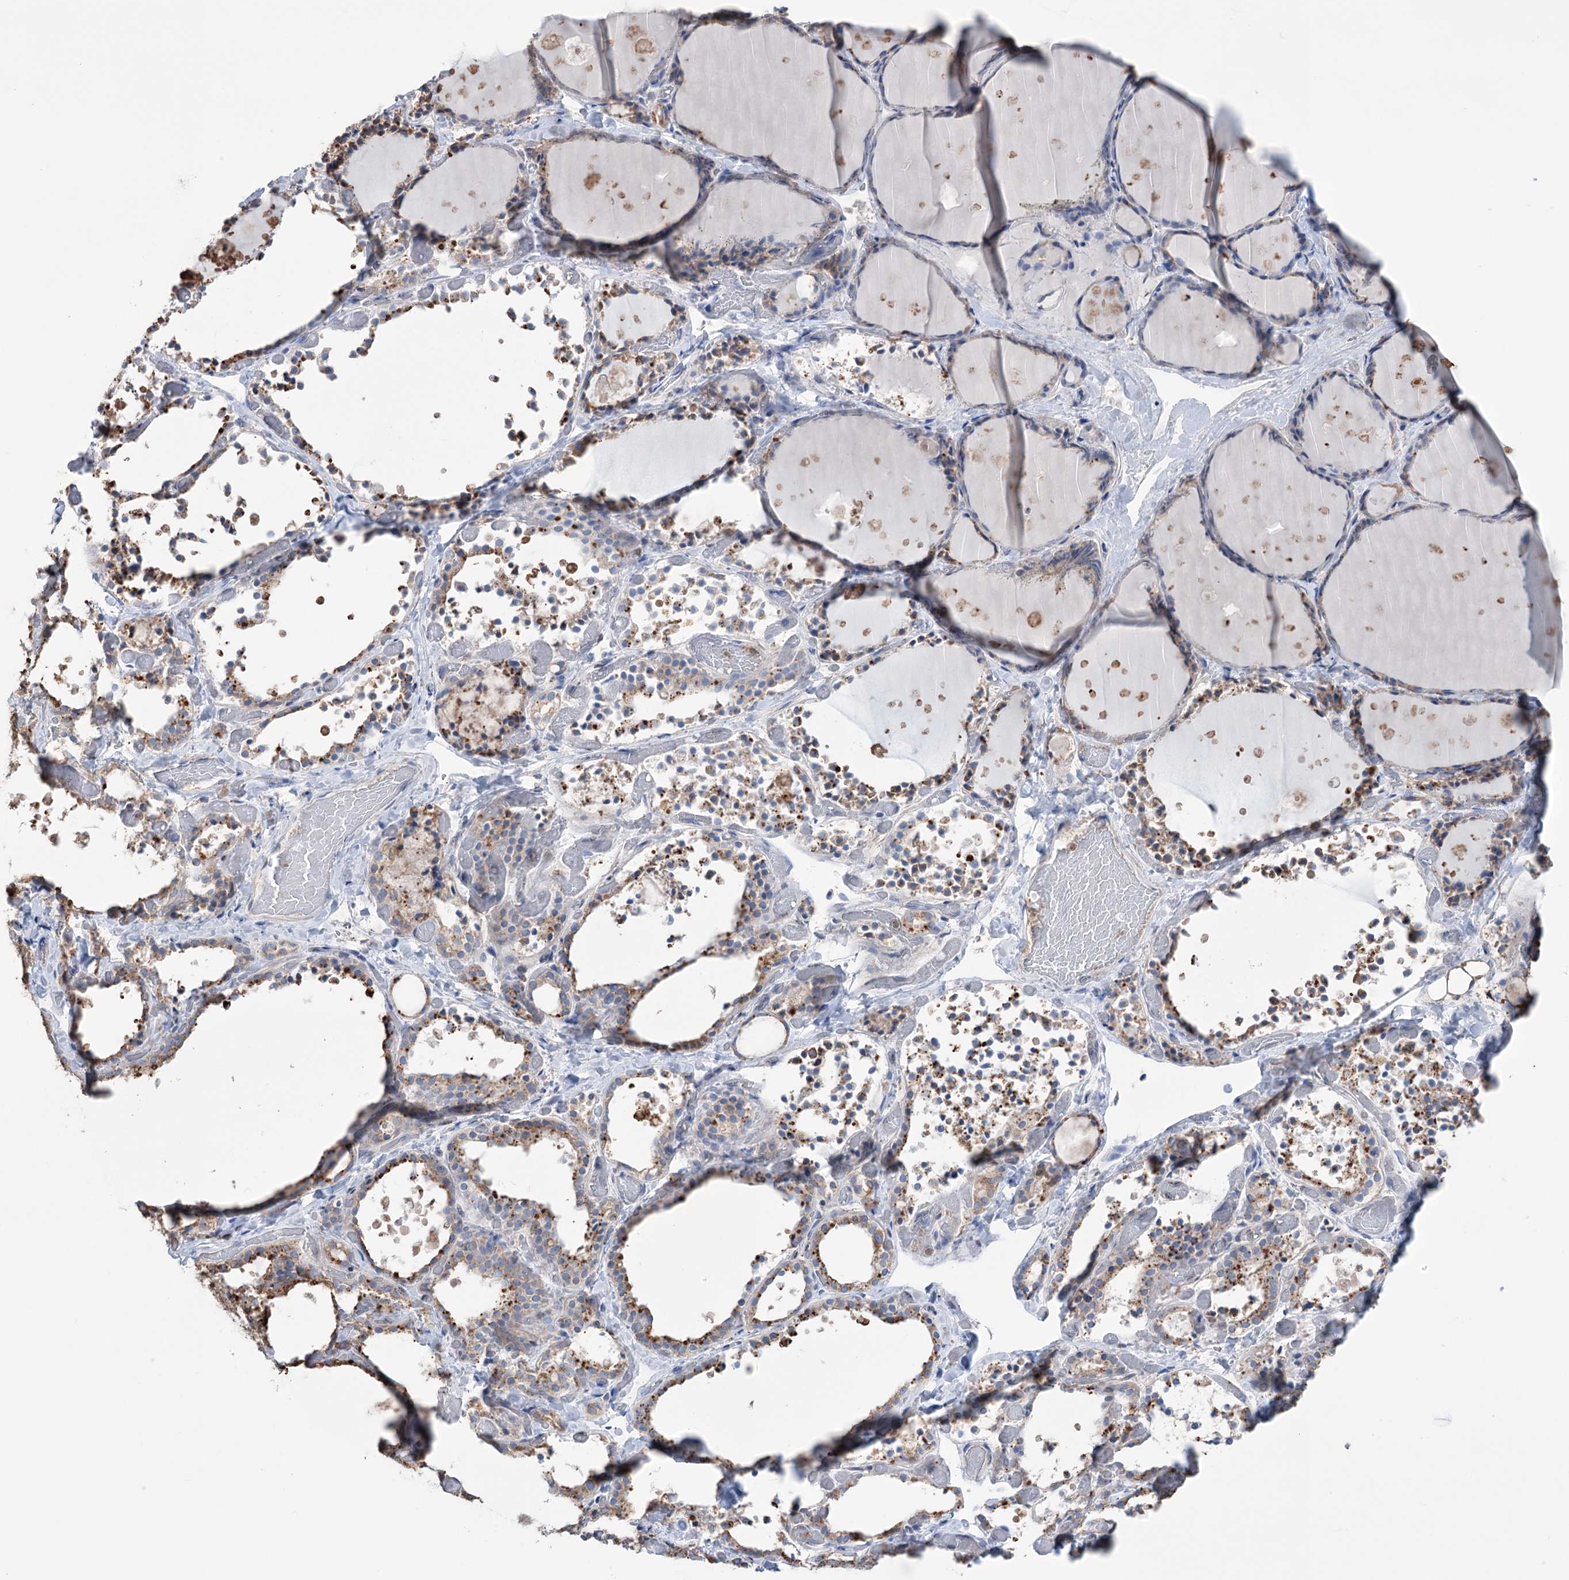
{"staining": {"intensity": "moderate", "quantity": ">75%", "location": "cytoplasmic/membranous"}, "tissue": "thyroid gland", "cell_type": "Glandular cells", "image_type": "normal", "snomed": [{"axis": "morphology", "description": "Normal tissue, NOS"}, {"axis": "topography", "description": "Thyroid gland"}], "caption": "Moderate cytoplasmic/membranous positivity is appreciated in about >75% of glandular cells in normal thyroid gland. (DAB (3,3'-diaminobenzidine) = brown stain, brightfield microscopy at high magnification).", "gene": "TRIM71", "patient": {"sex": "female", "age": 44}}